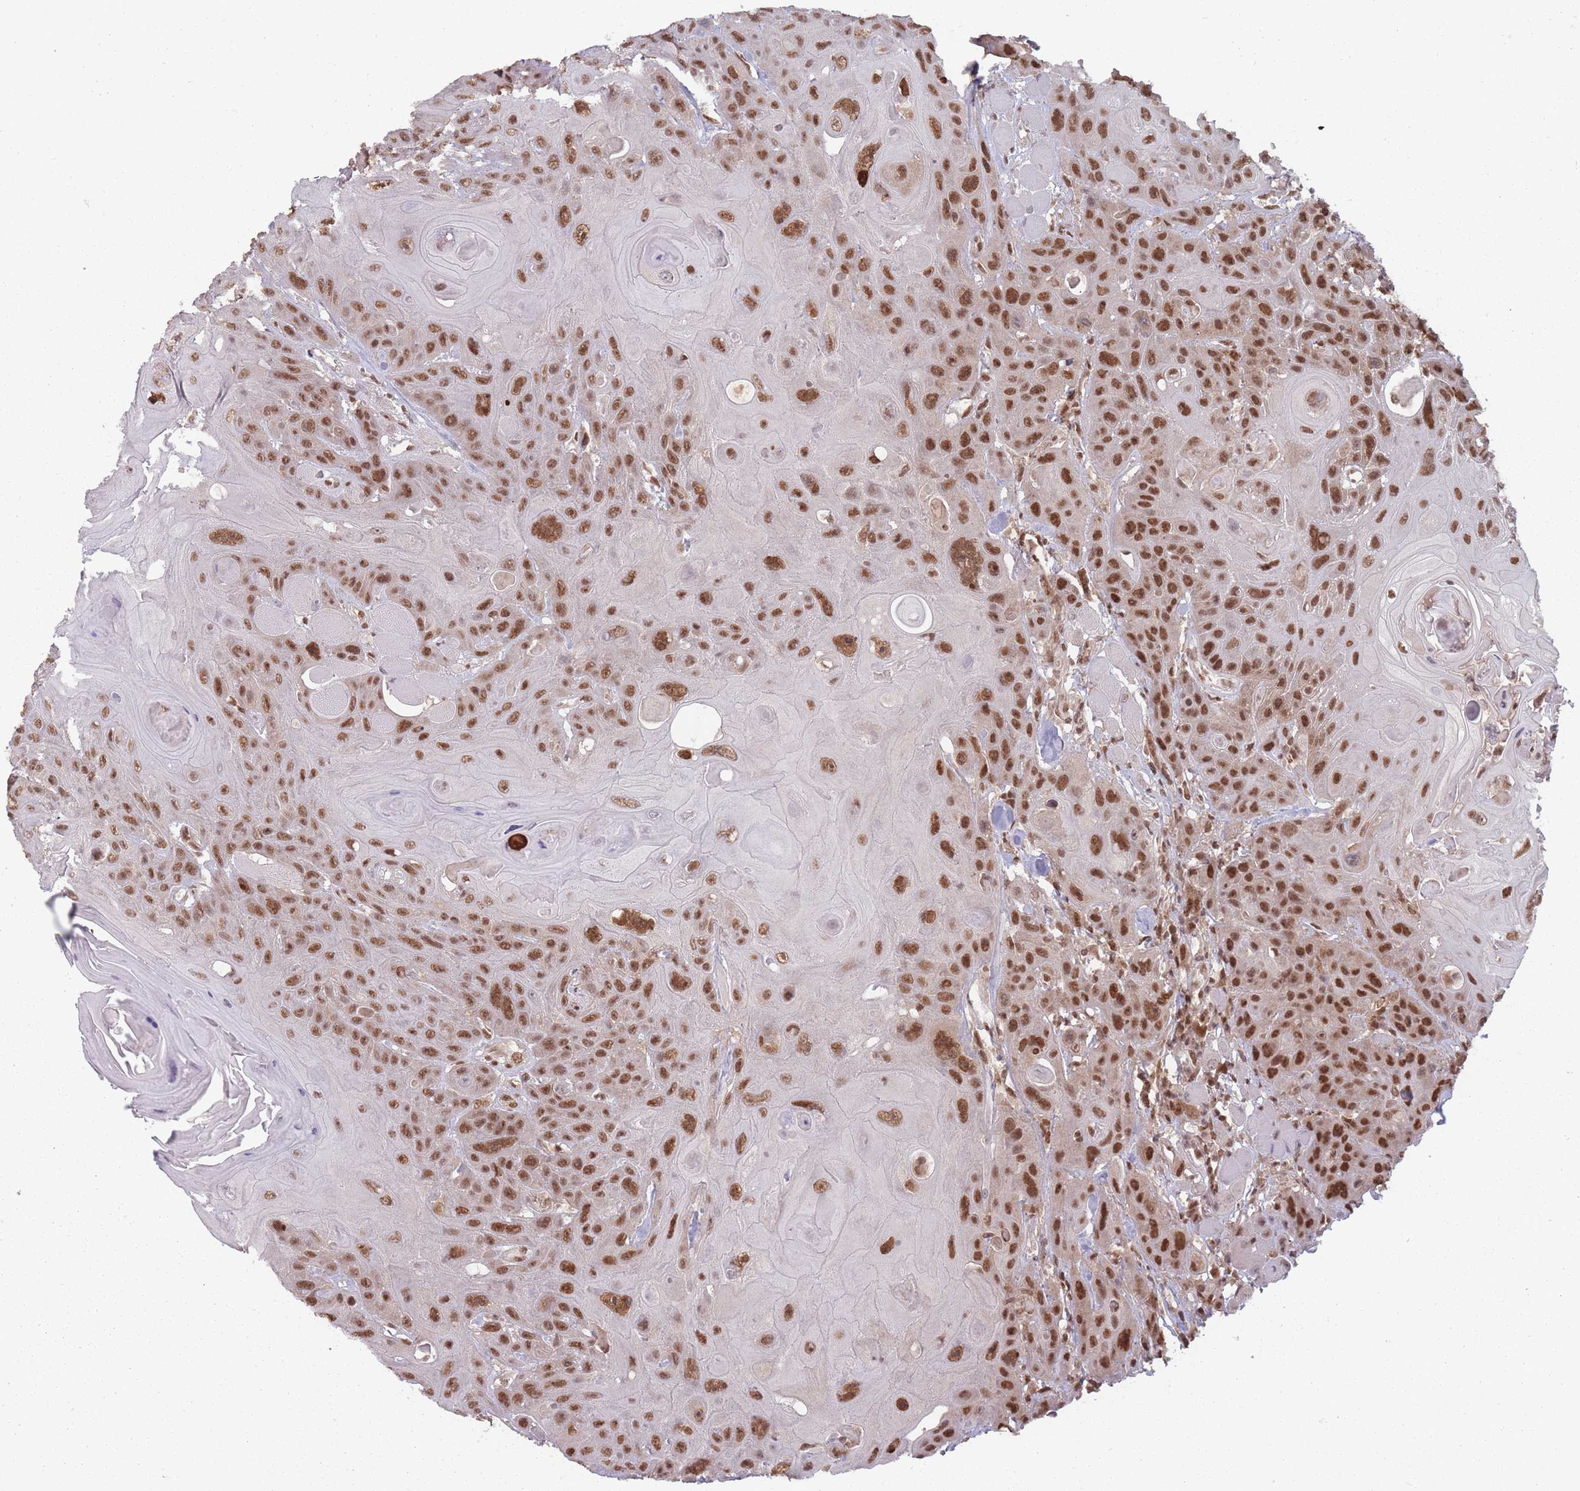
{"staining": {"intensity": "moderate", "quantity": ">75%", "location": "nuclear"}, "tissue": "head and neck cancer", "cell_type": "Tumor cells", "image_type": "cancer", "snomed": [{"axis": "morphology", "description": "Squamous cell carcinoma, NOS"}, {"axis": "topography", "description": "Head-Neck"}], "caption": "Head and neck cancer stained with immunohistochemistry (IHC) reveals moderate nuclear staining in about >75% of tumor cells. The protein of interest is stained brown, and the nuclei are stained in blue (DAB IHC with brightfield microscopy, high magnification).", "gene": "TMED3", "patient": {"sex": "female", "age": 59}}